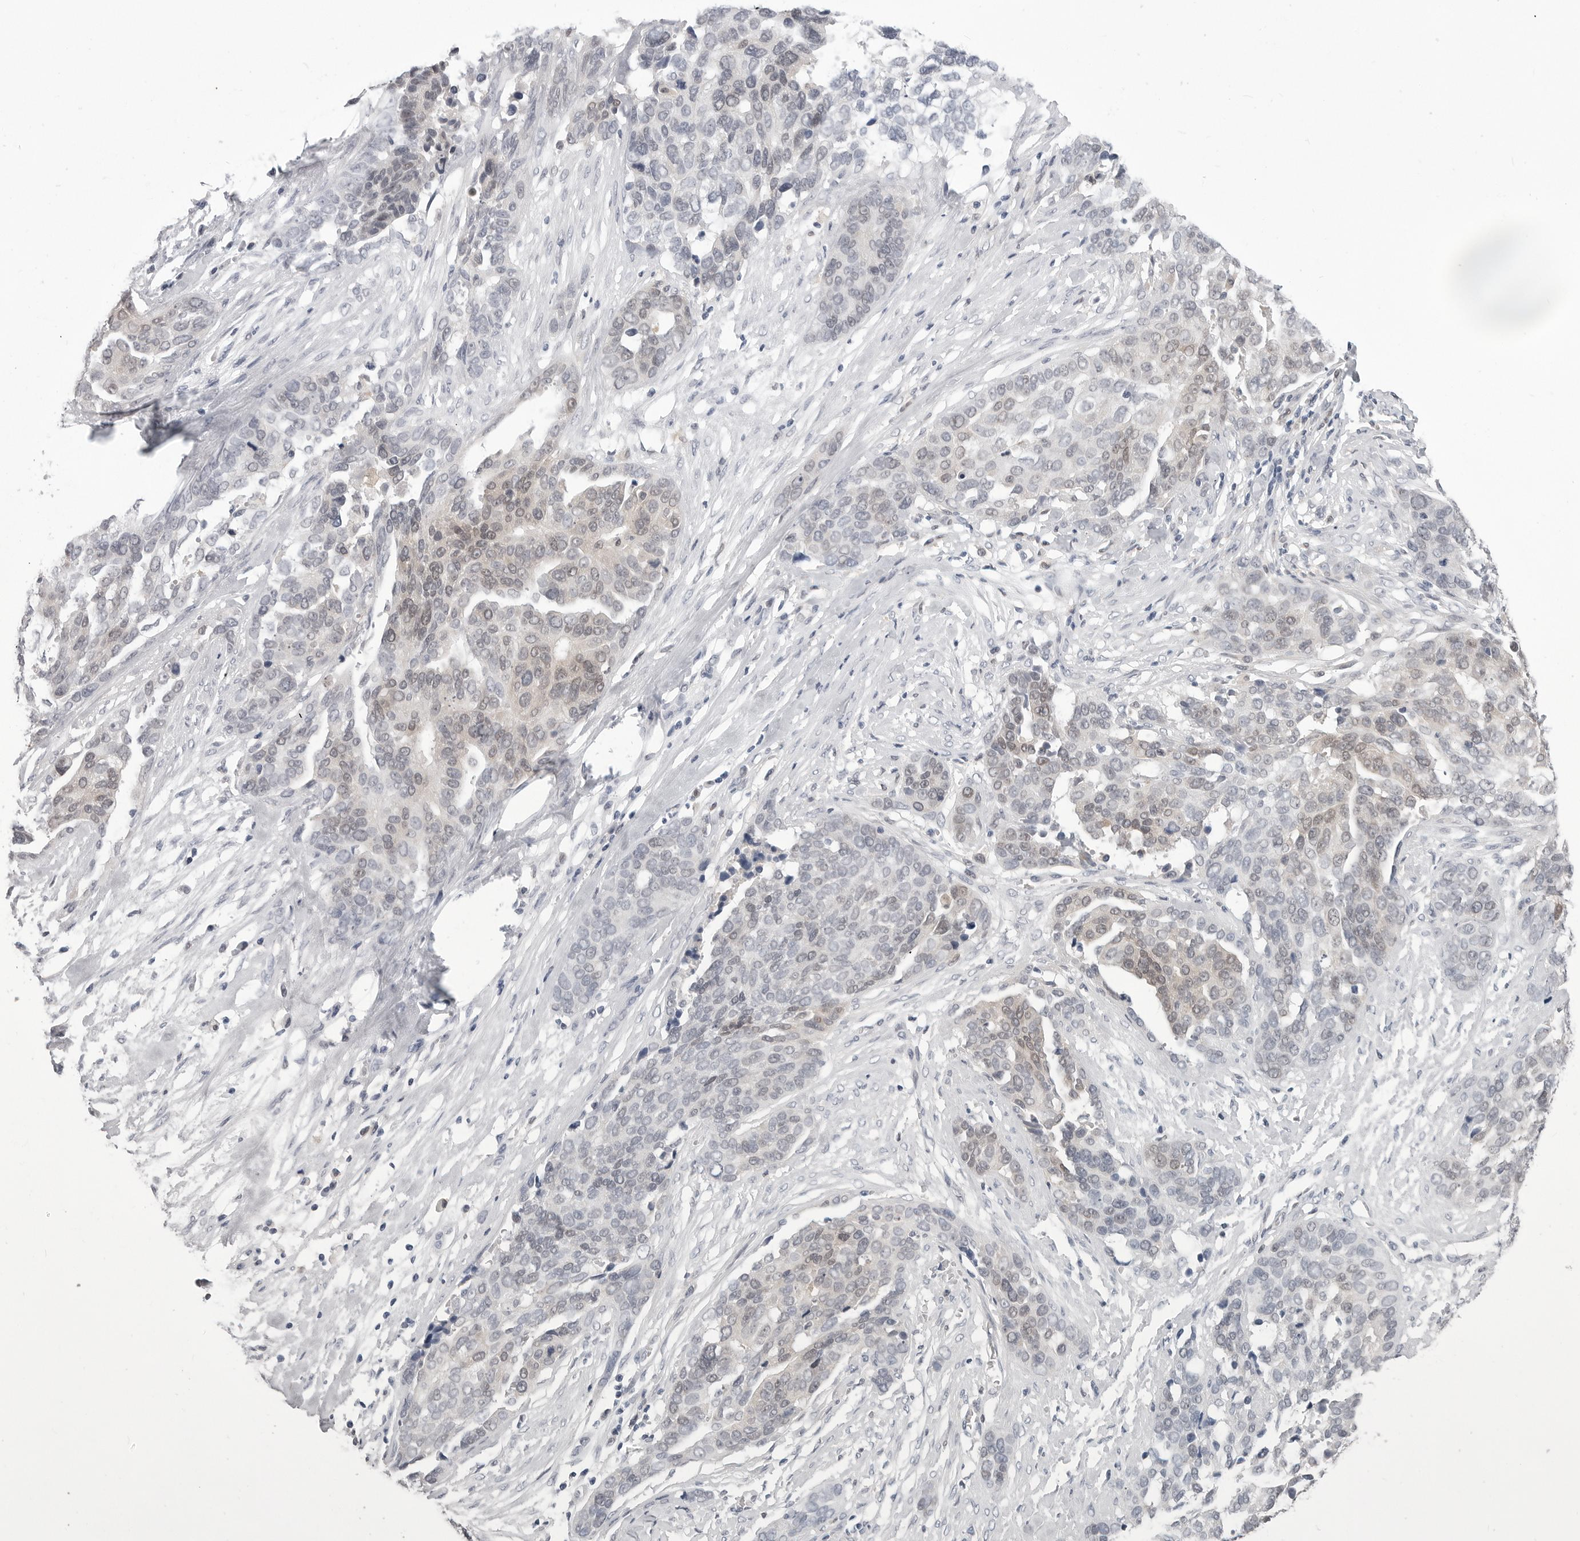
{"staining": {"intensity": "weak", "quantity": "<25%", "location": "nuclear"}, "tissue": "ovarian cancer", "cell_type": "Tumor cells", "image_type": "cancer", "snomed": [{"axis": "morphology", "description": "Cystadenocarcinoma, serous, NOS"}, {"axis": "topography", "description": "Ovary"}], "caption": "Tumor cells show no significant protein positivity in ovarian serous cystadenocarcinoma.", "gene": "PNPO", "patient": {"sex": "female", "age": 44}}